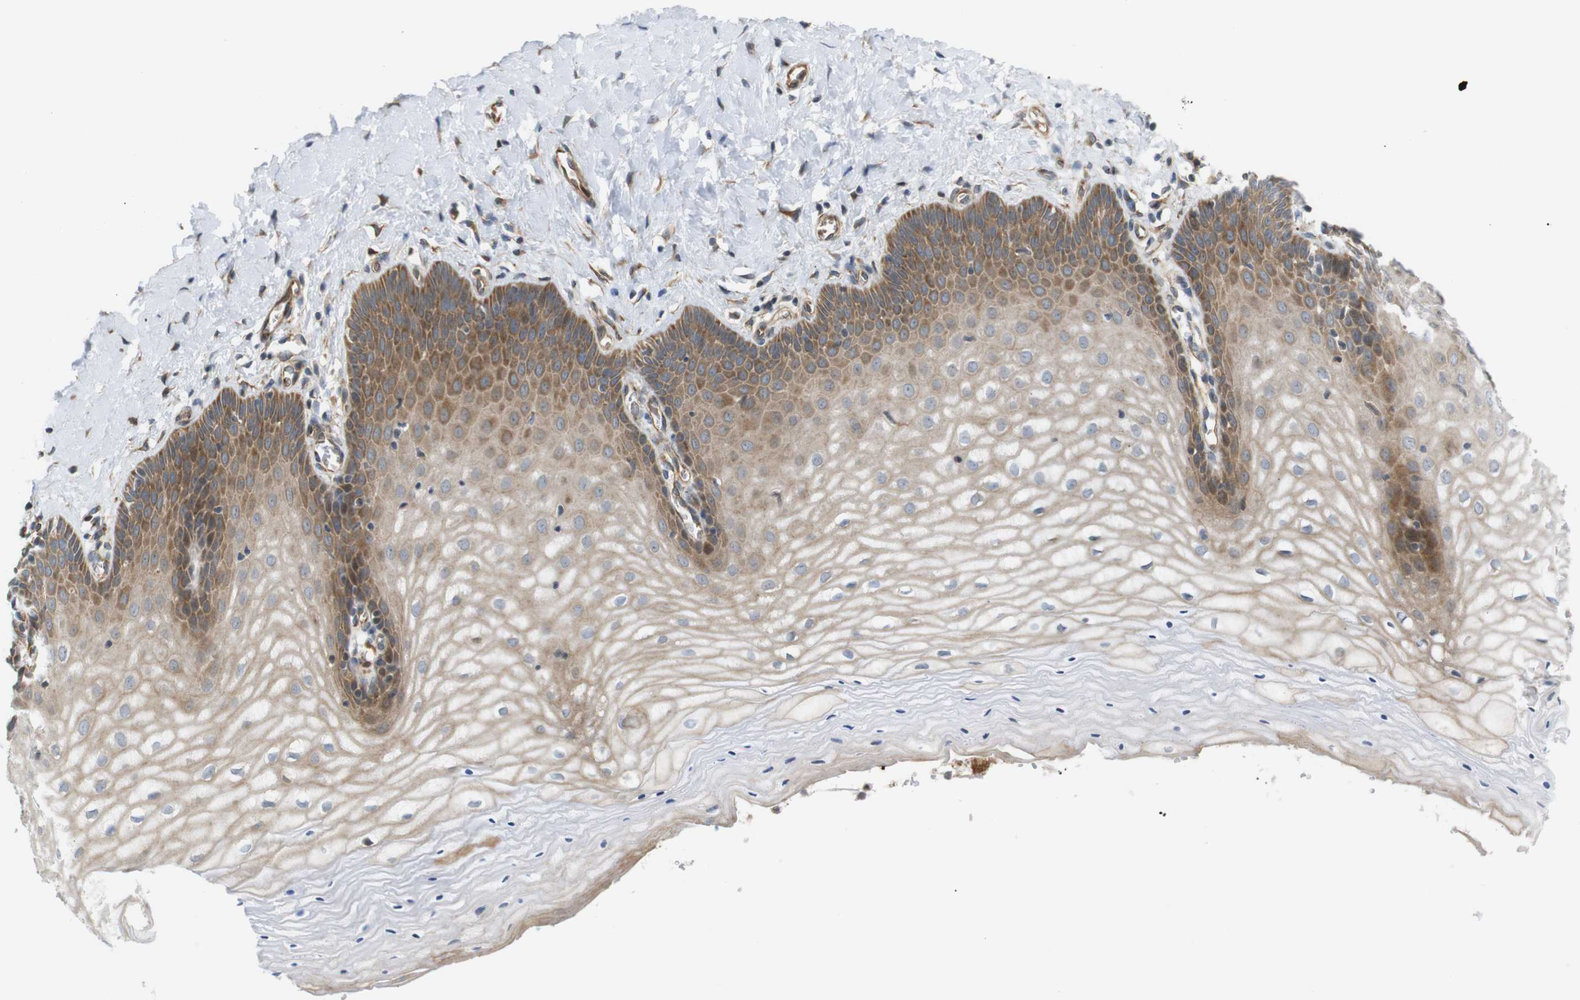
{"staining": {"intensity": "moderate", "quantity": ">75%", "location": "cytoplasmic/membranous"}, "tissue": "cervix", "cell_type": "Glandular cells", "image_type": "normal", "snomed": [{"axis": "morphology", "description": "Normal tissue, NOS"}, {"axis": "topography", "description": "Cervix"}], "caption": "Glandular cells exhibit medium levels of moderate cytoplasmic/membranous staining in about >75% of cells in unremarkable cervix. The staining is performed using DAB (3,3'-diaminobenzidine) brown chromogen to label protein expression. The nuclei are counter-stained blue using hematoxylin.", "gene": "RPTOR", "patient": {"sex": "female", "age": 55}}